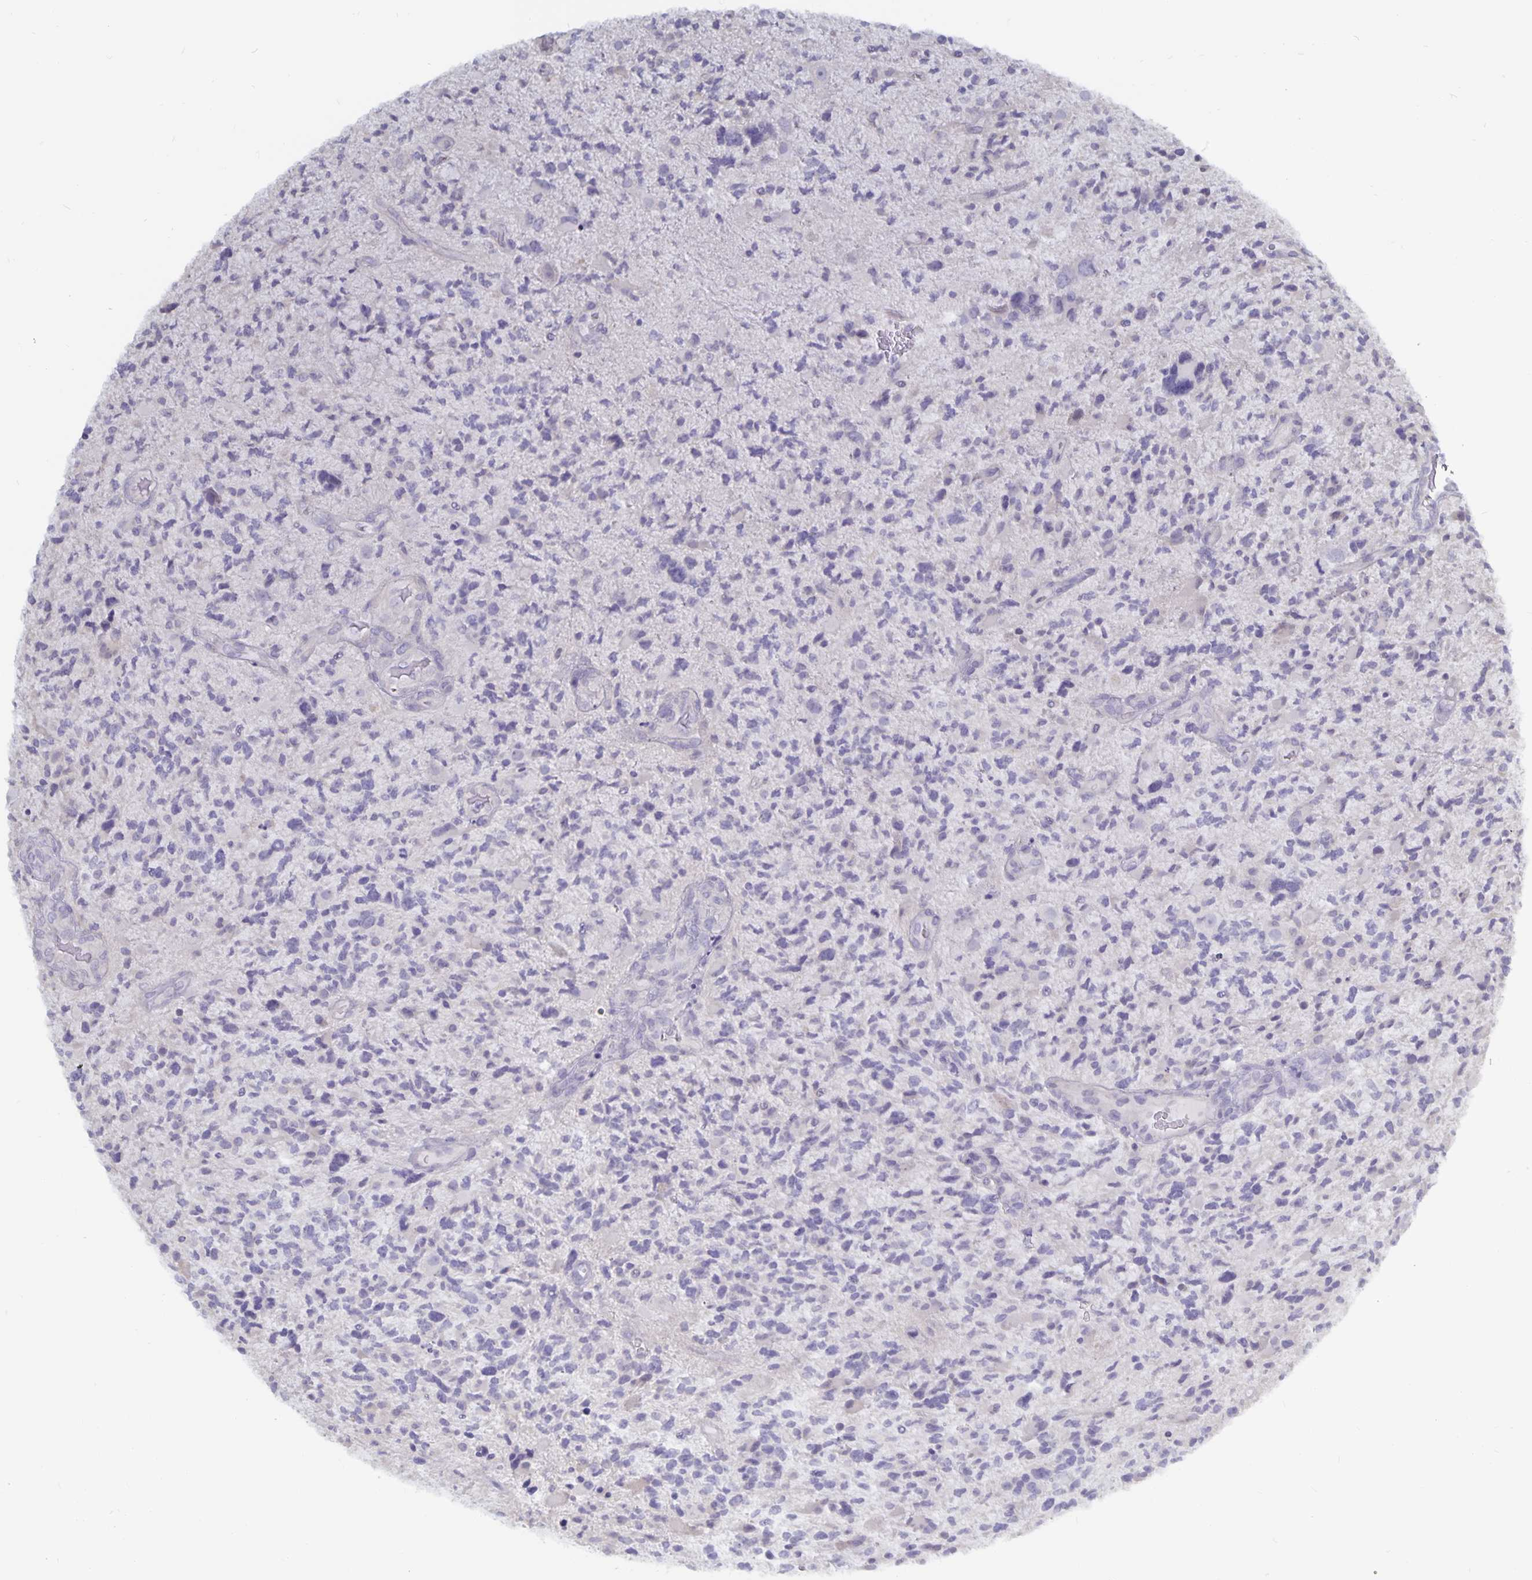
{"staining": {"intensity": "negative", "quantity": "none", "location": "none"}, "tissue": "glioma", "cell_type": "Tumor cells", "image_type": "cancer", "snomed": [{"axis": "morphology", "description": "Glioma, malignant, High grade"}, {"axis": "topography", "description": "Brain"}], "caption": "Tumor cells show no significant positivity in malignant high-grade glioma.", "gene": "PLCB3", "patient": {"sex": "female", "age": 71}}